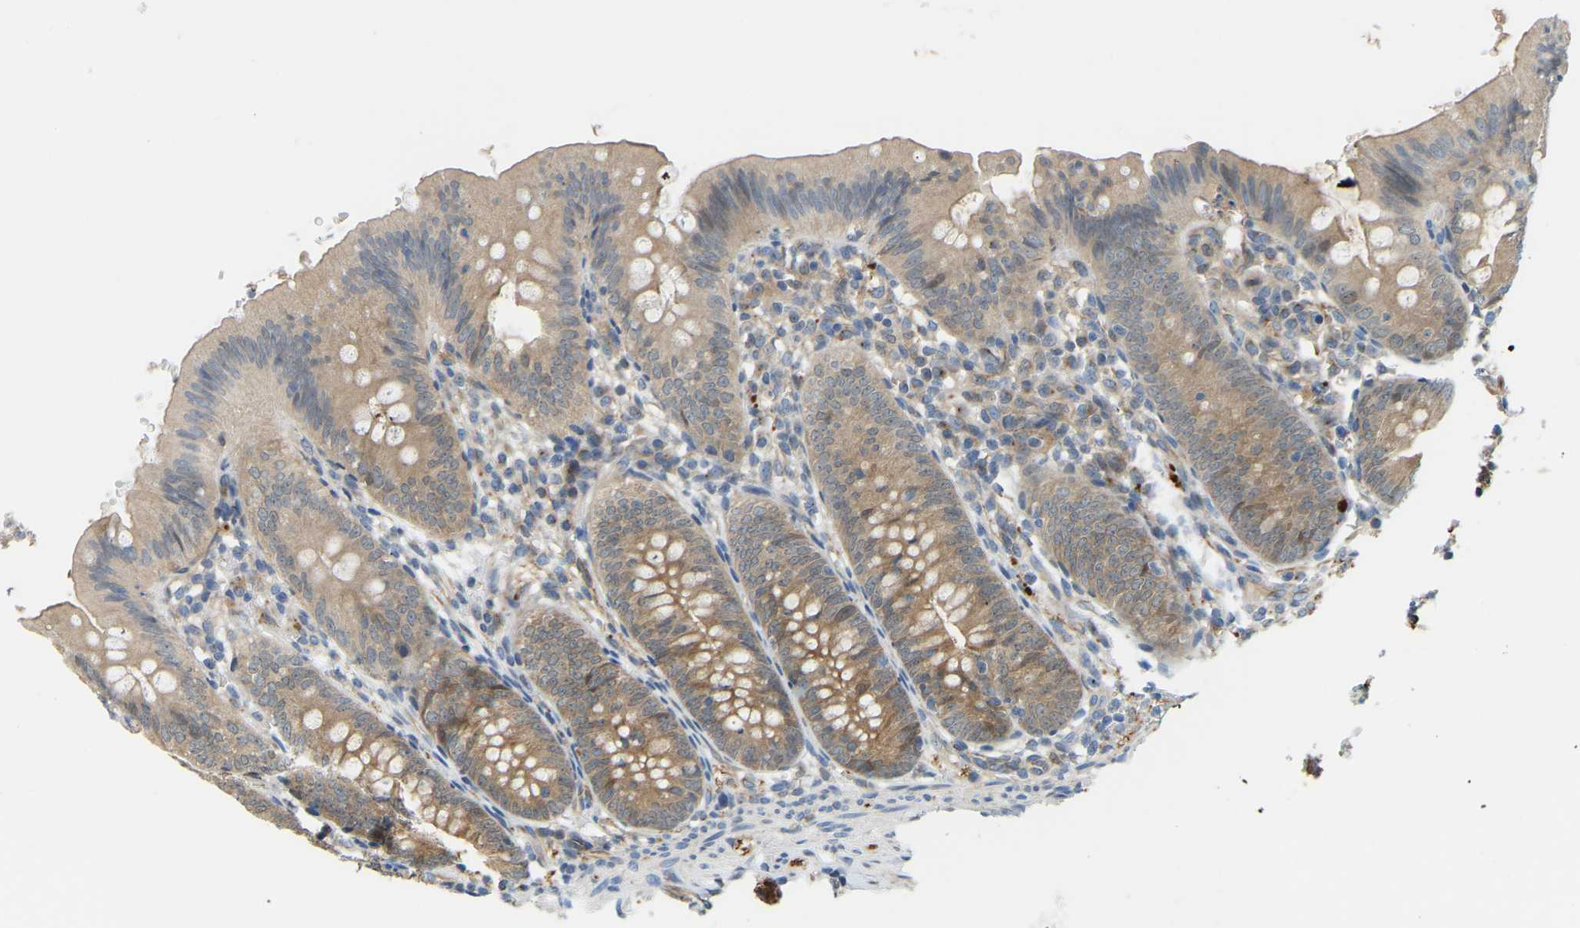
{"staining": {"intensity": "moderate", "quantity": ">75%", "location": "cytoplasmic/membranous"}, "tissue": "appendix", "cell_type": "Glandular cells", "image_type": "normal", "snomed": [{"axis": "morphology", "description": "Normal tissue, NOS"}, {"axis": "topography", "description": "Appendix"}], "caption": "Immunohistochemistry (DAB (3,3'-diaminobenzidine)) staining of benign human appendix shows moderate cytoplasmic/membranous protein staining in about >75% of glandular cells. (Brightfield microscopy of DAB IHC at high magnification).", "gene": "NME8", "patient": {"sex": "male", "age": 1}}